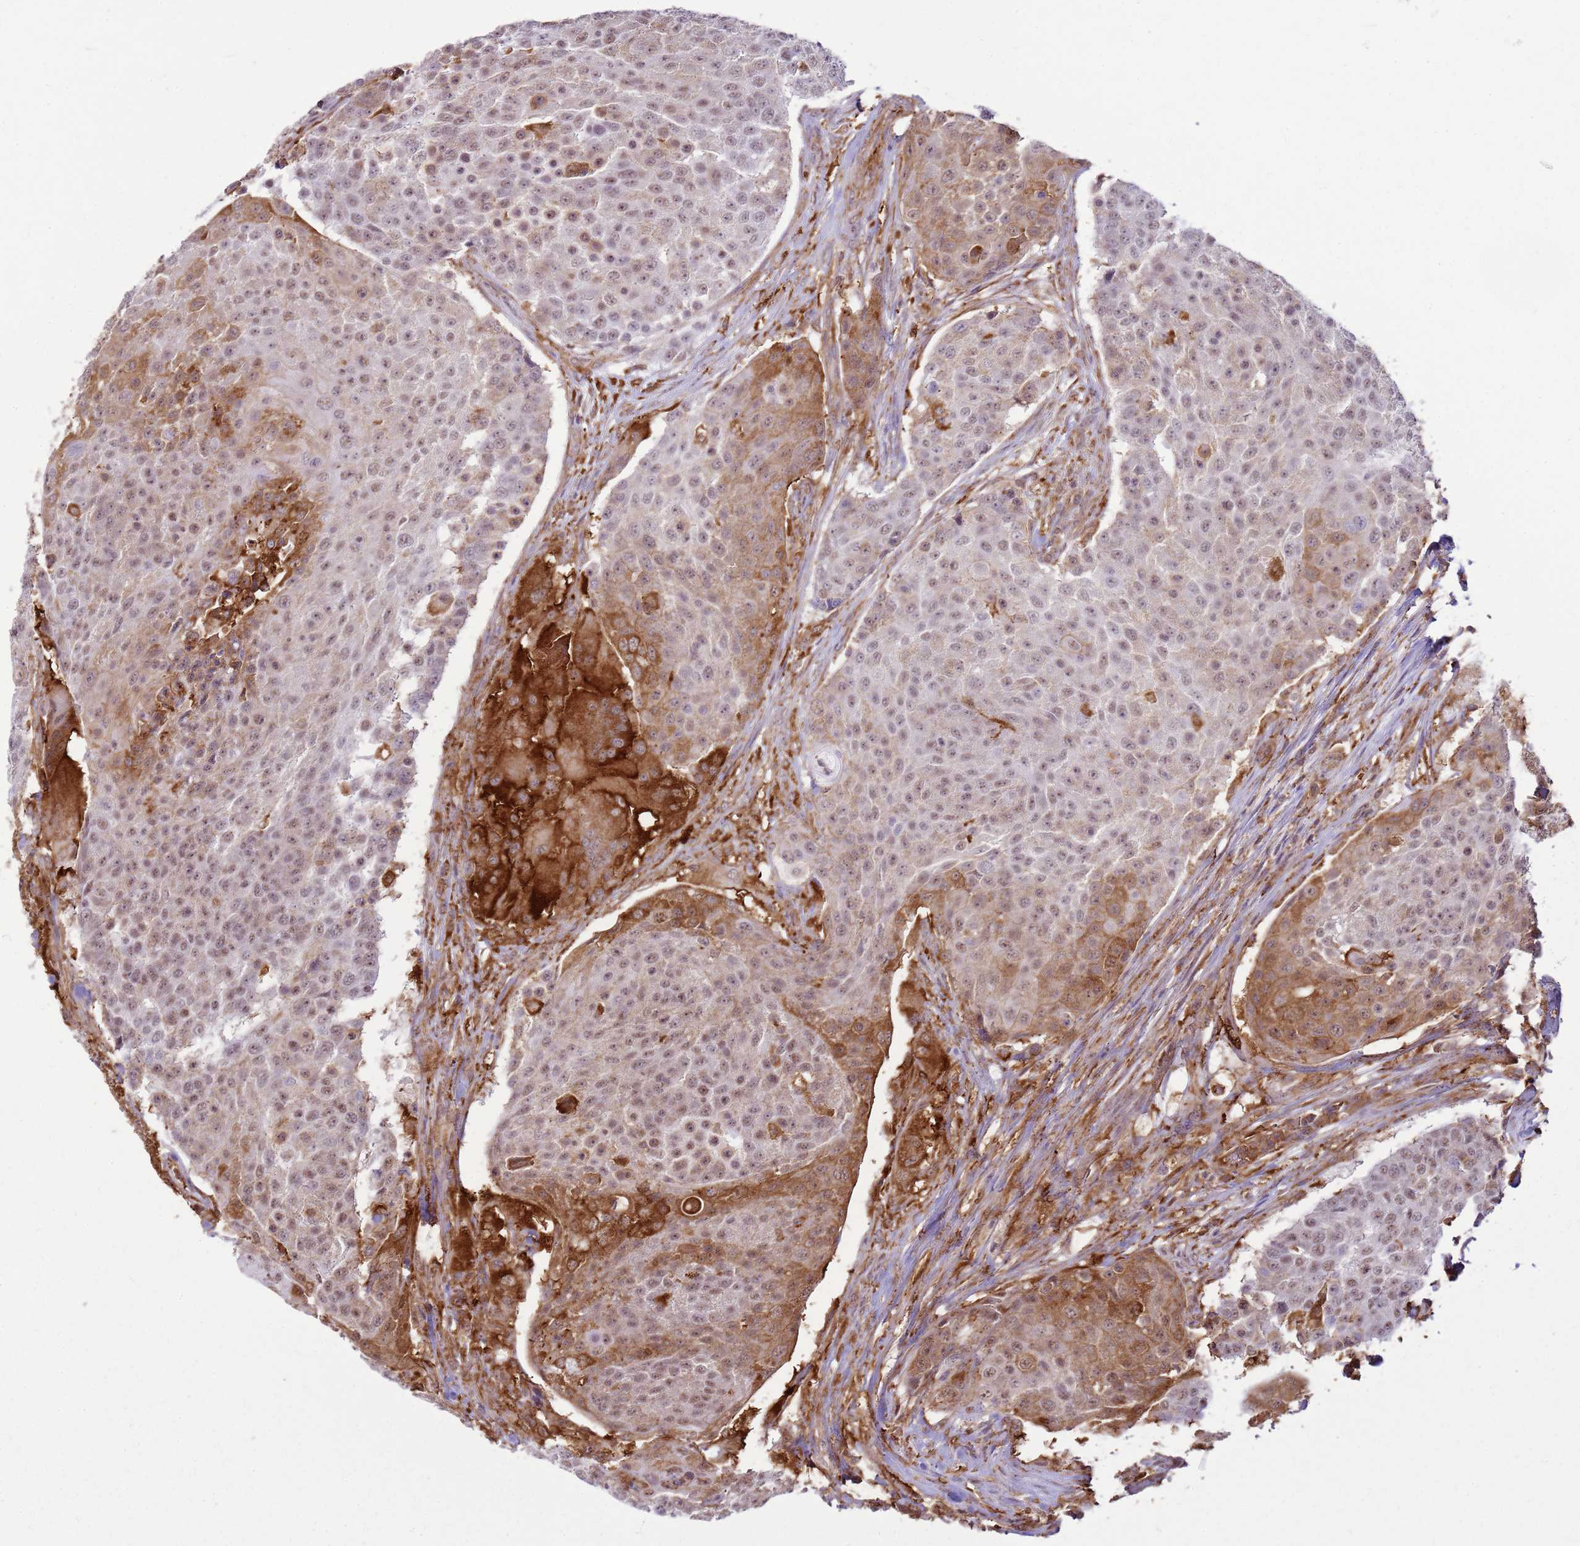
{"staining": {"intensity": "strong", "quantity": "<25%", "location": "cytoplasmic/membranous"}, "tissue": "urothelial cancer", "cell_type": "Tumor cells", "image_type": "cancer", "snomed": [{"axis": "morphology", "description": "Urothelial carcinoma, High grade"}, {"axis": "topography", "description": "Urinary bladder"}], "caption": "IHC image of neoplastic tissue: human urothelial cancer stained using immunohistochemistry (IHC) shows medium levels of strong protein expression localized specifically in the cytoplasmic/membranous of tumor cells, appearing as a cytoplasmic/membranous brown color.", "gene": "GABRE", "patient": {"sex": "female", "age": 63}}